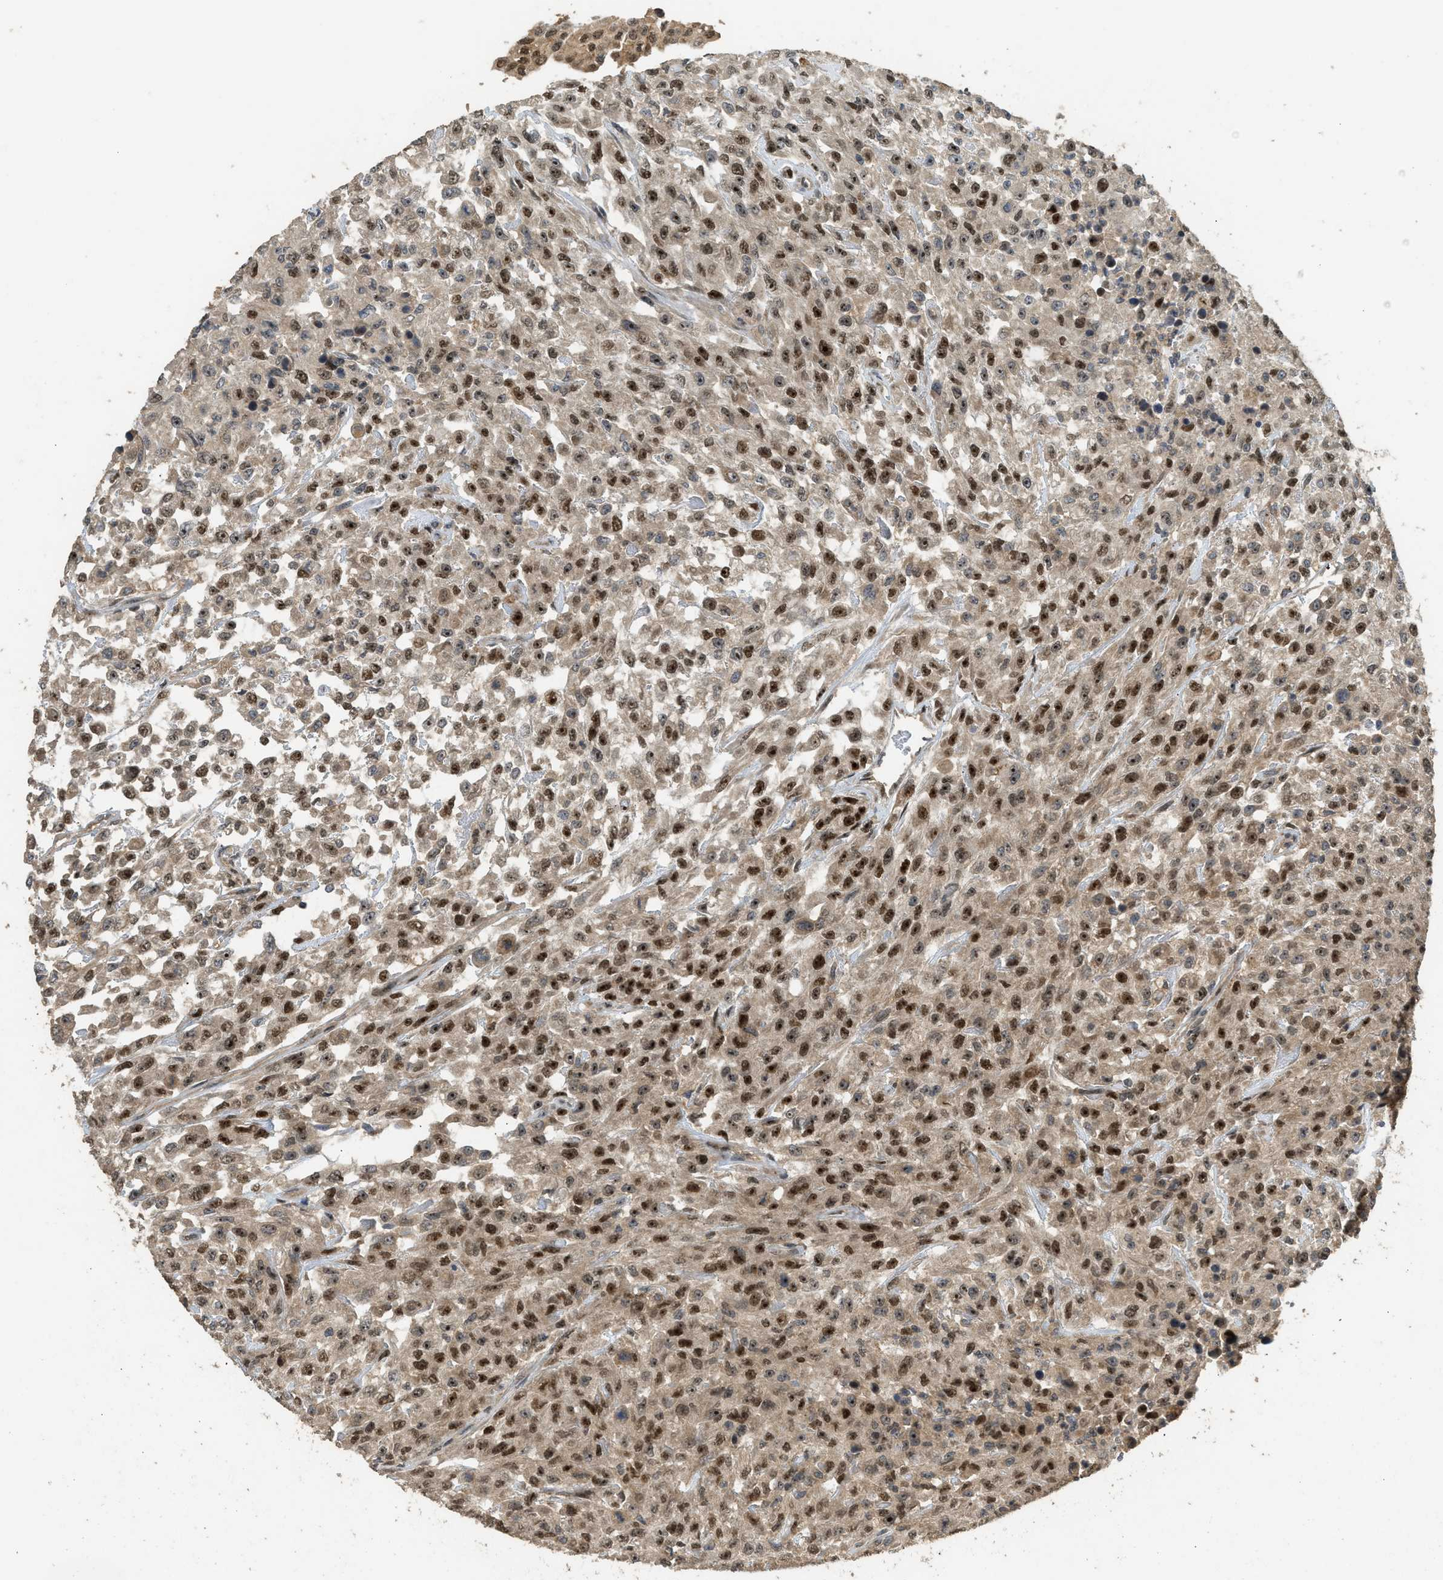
{"staining": {"intensity": "moderate", "quantity": ">75%", "location": "cytoplasmic/membranous,nuclear"}, "tissue": "urothelial cancer", "cell_type": "Tumor cells", "image_type": "cancer", "snomed": [{"axis": "morphology", "description": "Urothelial carcinoma, High grade"}, {"axis": "topography", "description": "Urinary bladder"}], "caption": "Urothelial carcinoma (high-grade) tissue demonstrates moderate cytoplasmic/membranous and nuclear staining in about >75% of tumor cells, visualized by immunohistochemistry.", "gene": "GET1", "patient": {"sex": "male", "age": 46}}